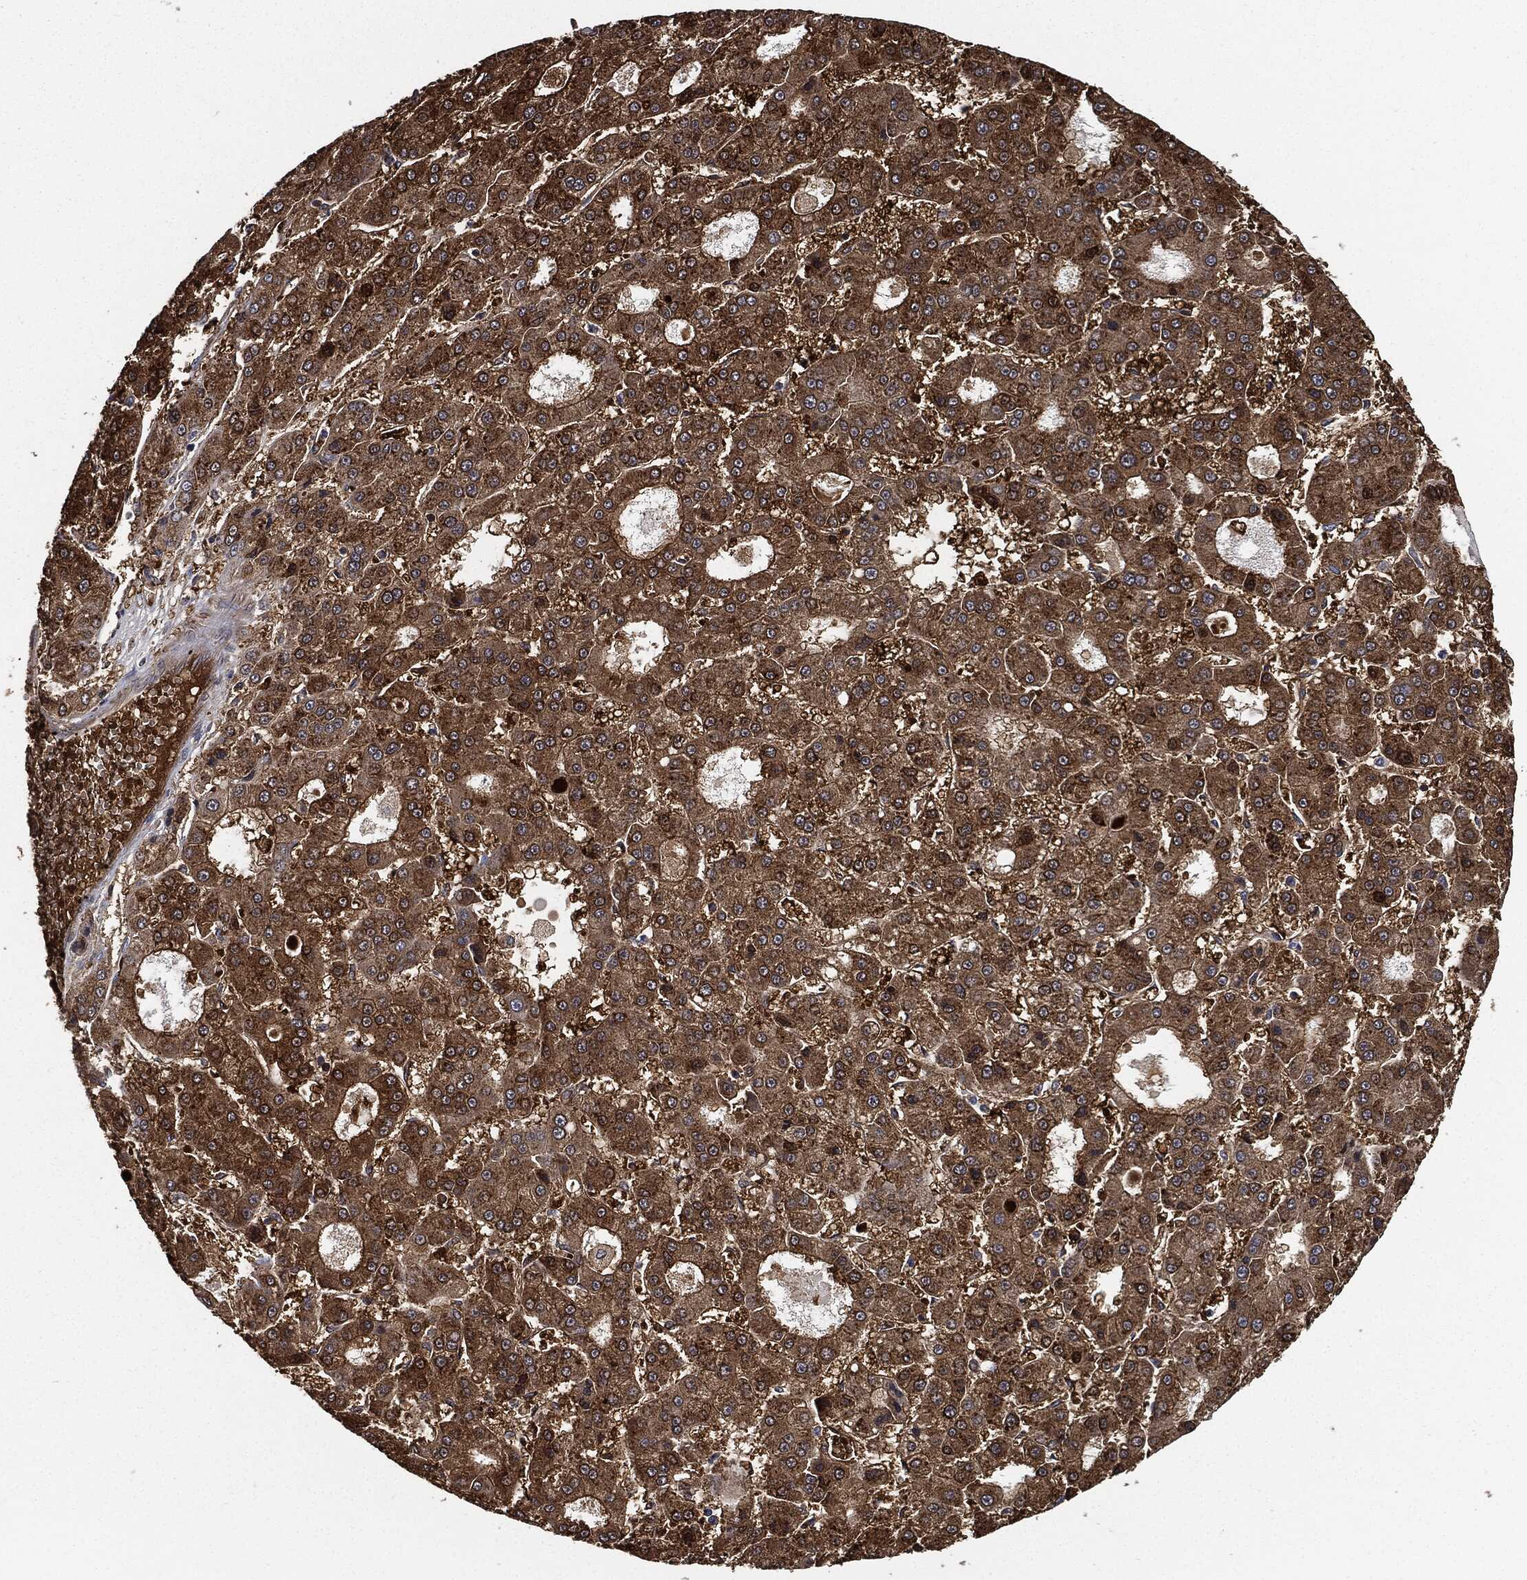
{"staining": {"intensity": "strong", "quantity": ">75%", "location": "cytoplasmic/membranous"}, "tissue": "liver cancer", "cell_type": "Tumor cells", "image_type": "cancer", "snomed": [{"axis": "morphology", "description": "Carcinoma, Hepatocellular, NOS"}, {"axis": "topography", "description": "Liver"}], "caption": "This is an image of immunohistochemistry (IHC) staining of liver hepatocellular carcinoma, which shows strong expression in the cytoplasmic/membranous of tumor cells.", "gene": "PRDX2", "patient": {"sex": "male", "age": 70}}